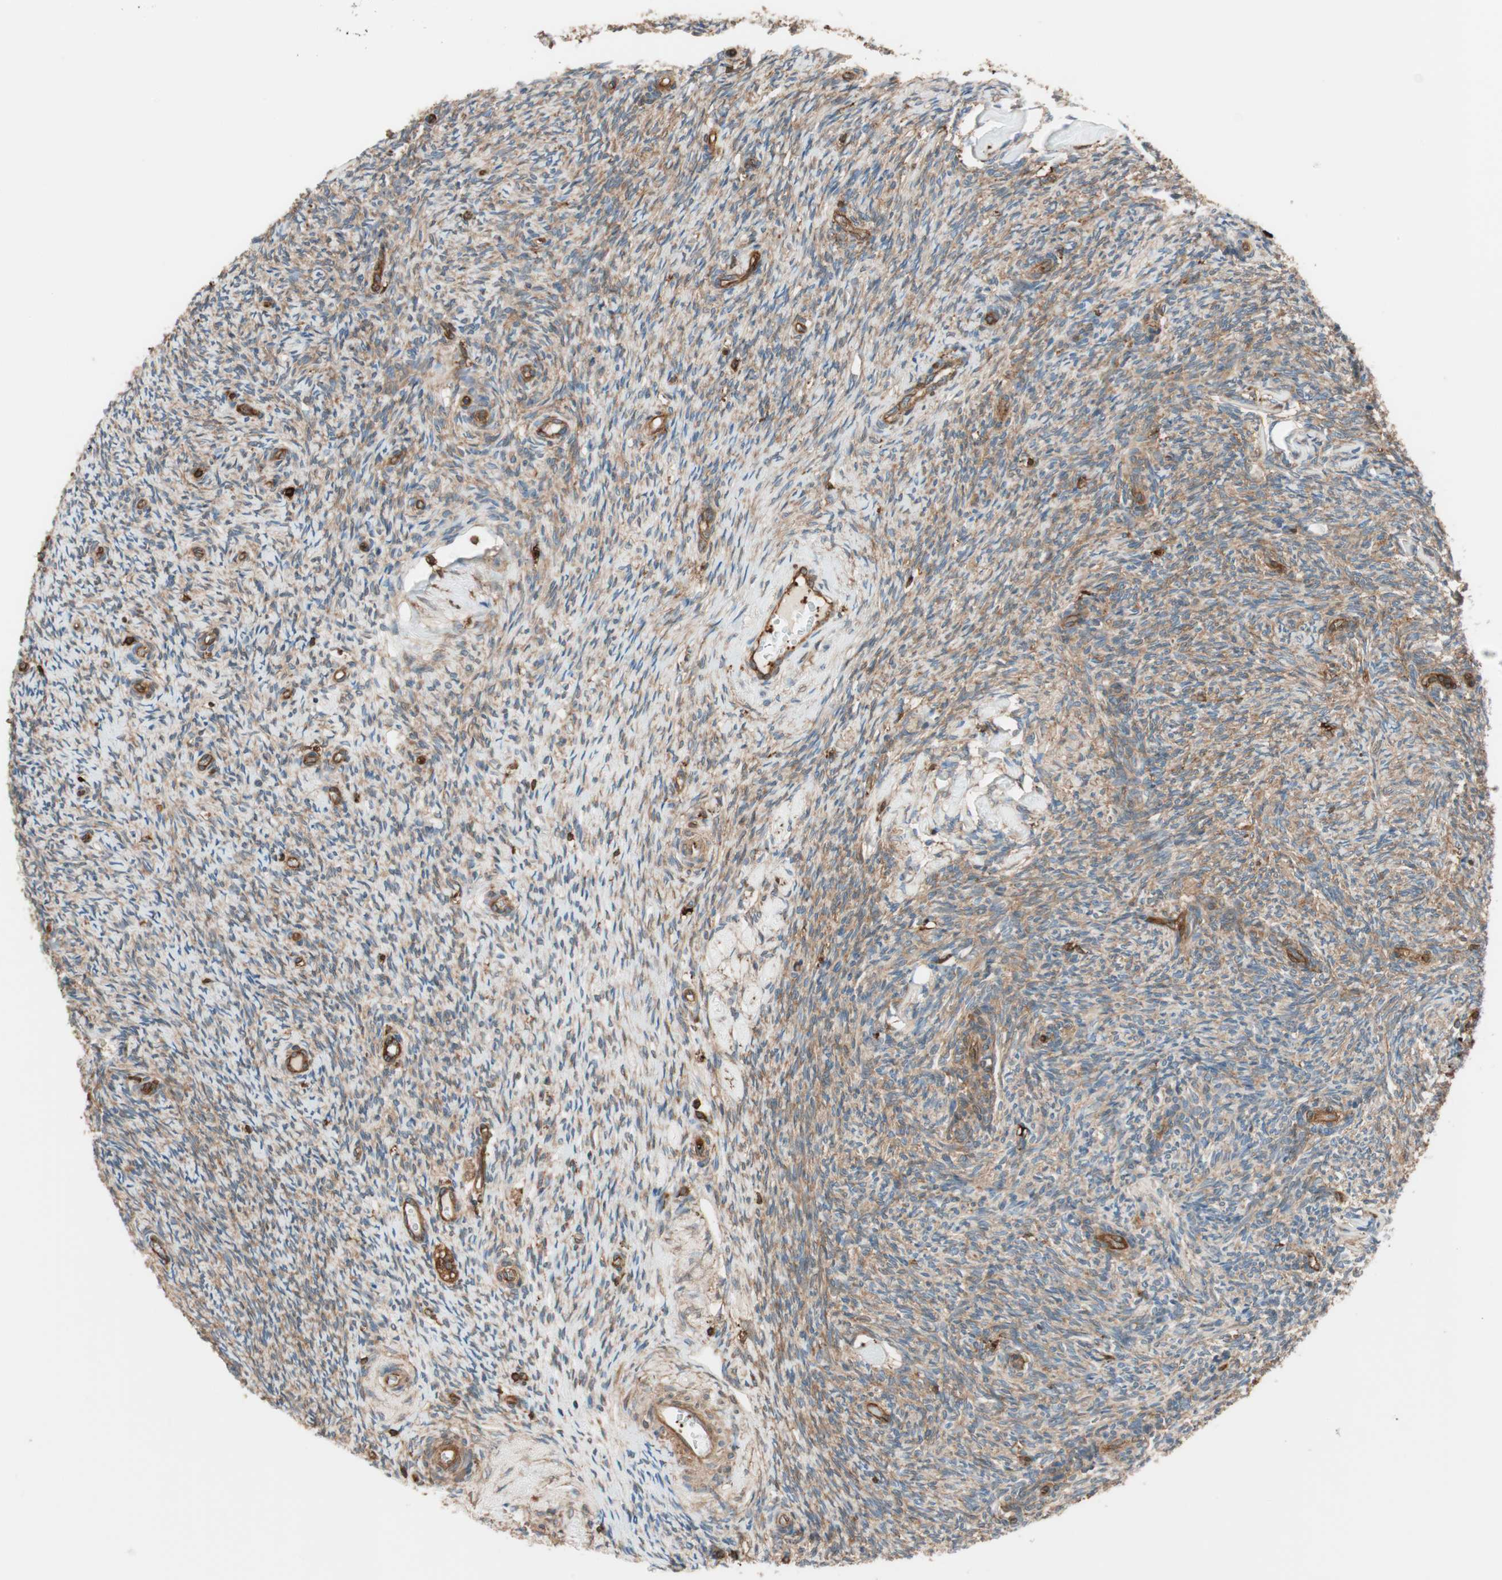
{"staining": {"intensity": "moderate", "quantity": ">75%", "location": "cytoplasmic/membranous"}, "tissue": "ovary", "cell_type": "Ovarian stroma cells", "image_type": "normal", "snomed": [{"axis": "morphology", "description": "Normal tissue, NOS"}, {"axis": "topography", "description": "Ovary"}], "caption": "Protein staining reveals moderate cytoplasmic/membranous expression in approximately >75% of ovarian stroma cells in benign ovary. (IHC, brightfield microscopy, high magnification).", "gene": "VASP", "patient": {"sex": "female", "age": 60}}